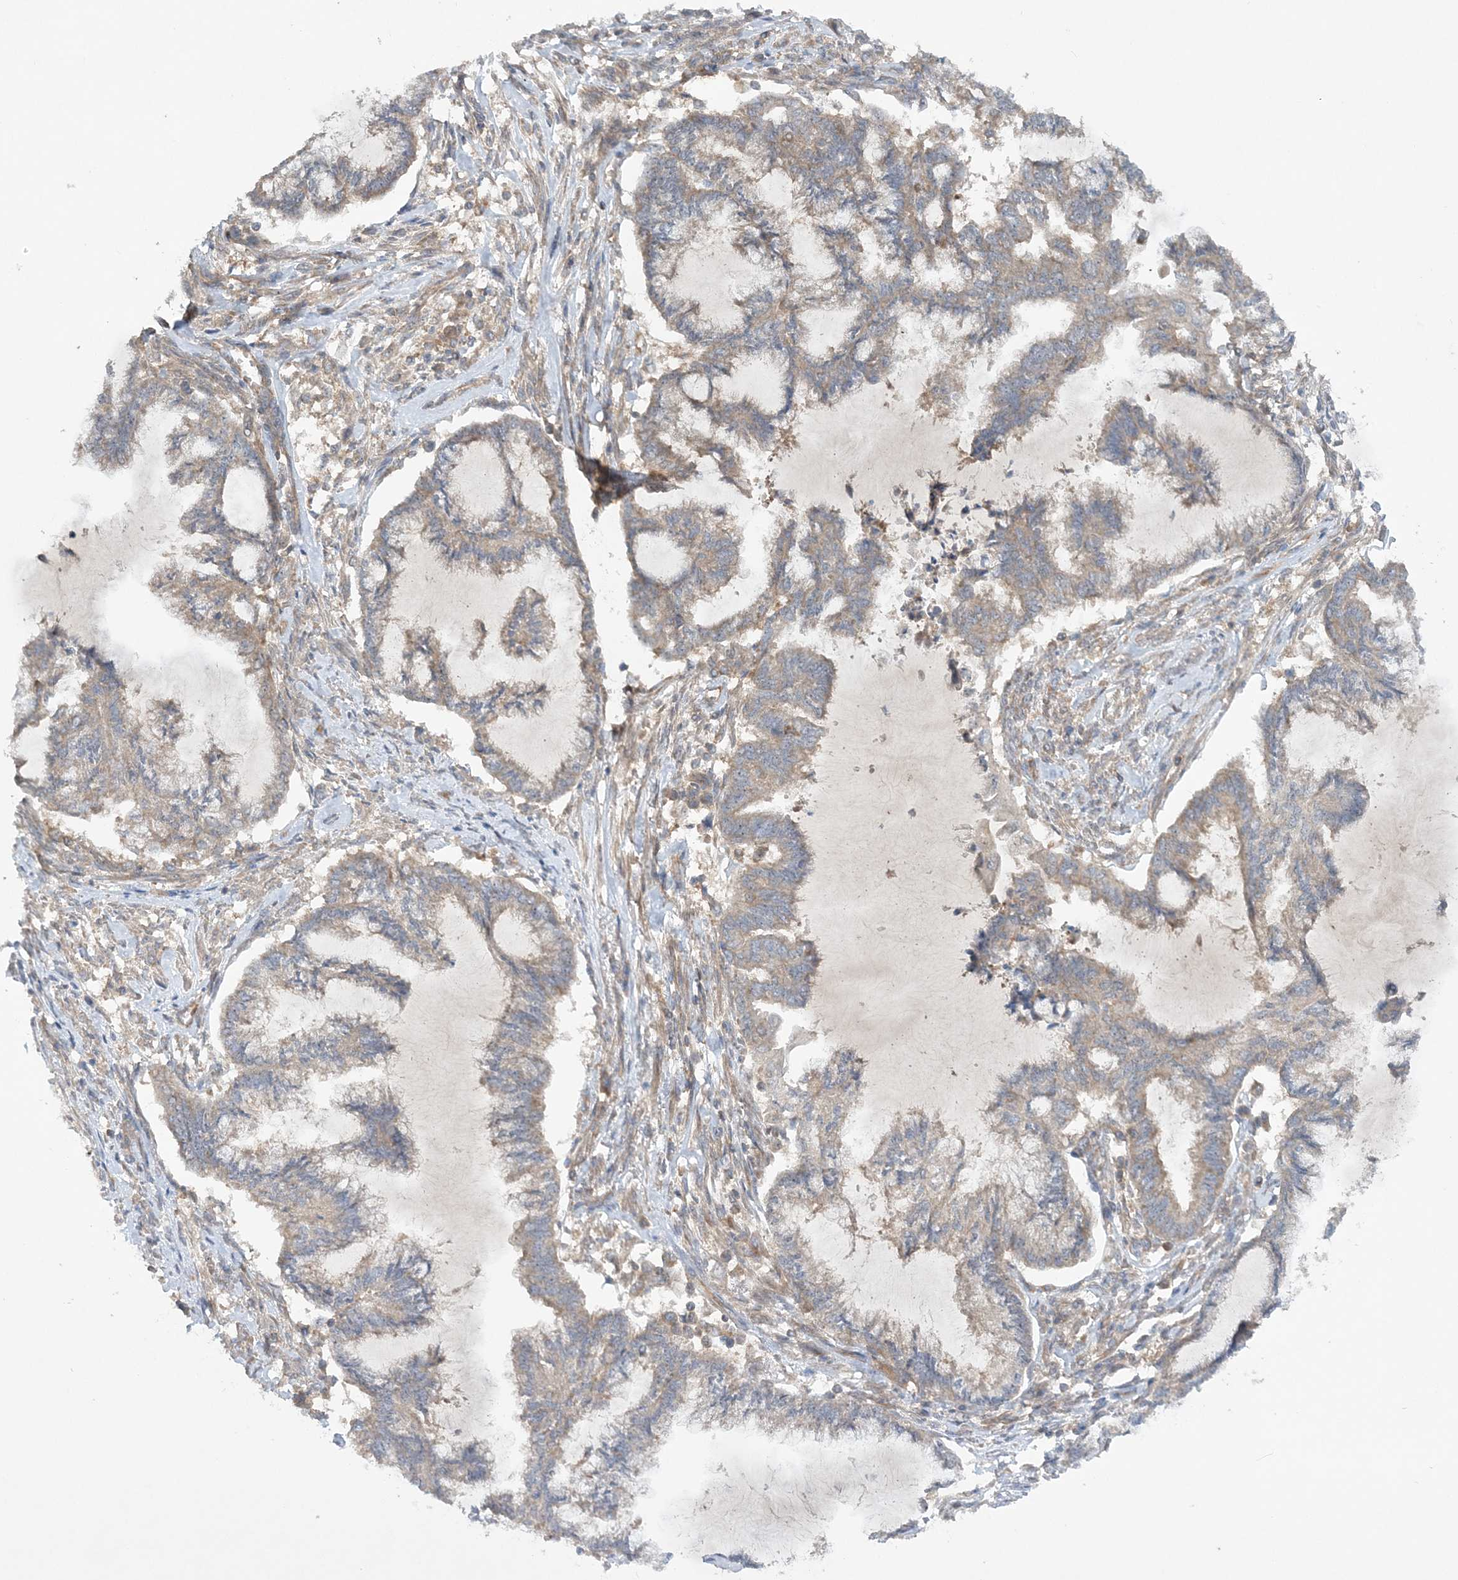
{"staining": {"intensity": "weak", "quantity": "25%-75%", "location": "cytoplasmic/membranous"}, "tissue": "endometrial cancer", "cell_type": "Tumor cells", "image_type": "cancer", "snomed": [{"axis": "morphology", "description": "Adenocarcinoma, NOS"}, {"axis": "topography", "description": "Endometrium"}], "caption": "Adenocarcinoma (endometrial) stained with a brown dye demonstrates weak cytoplasmic/membranous positive positivity in approximately 25%-75% of tumor cells.", "gene": "ACAP2", "patient": {"sex": "female", "age": 86}}